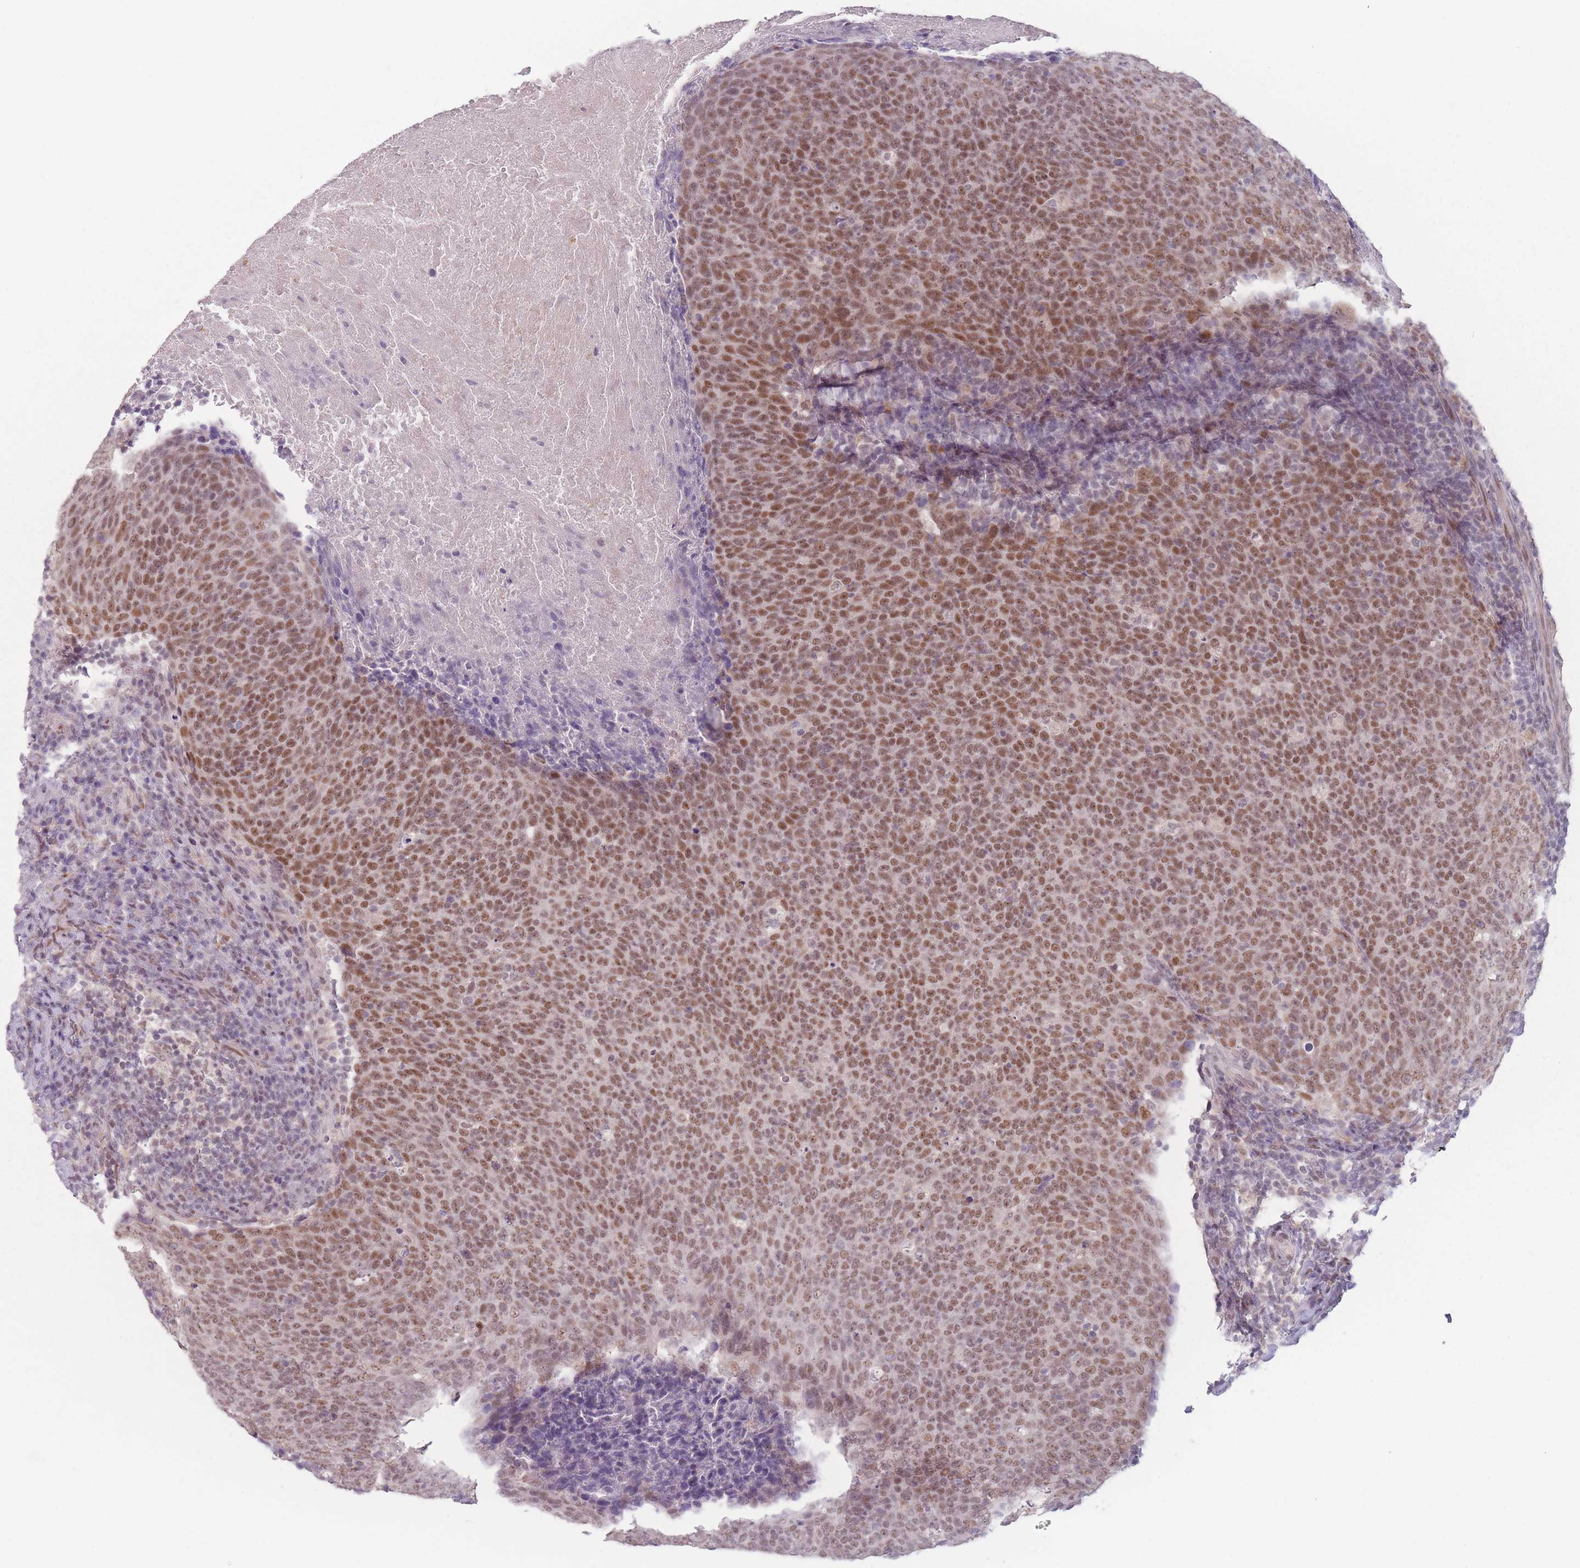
{"staining": {"intensity": "moderate", "quantity": ">75%", "location": "nuclear"}, "tissue": "head and neck cancer", "cell_type": "Tumor cells", "image_type": "cancer", "snomed": [{"axis": "morphology", "description": "Squamous cell carcinoma, NOS"}, {"axis": "morphology", "description": "Squamous cell carcinoma, metastatic, NOS"}, {"axis": "topography", "description": "Lymph node"}, {"axis": "topography", "description": "Head-Neck"}], "caption": "A photomicrograph showing moderate nuclear staining in approximately >75% of tumor cells in metastatic squamous cell carcinoma (head and neck), as visualized by brown immunohistochemical staining.", "gene": "OR10C1", "patient": {"sex": "male", "age": 62}}